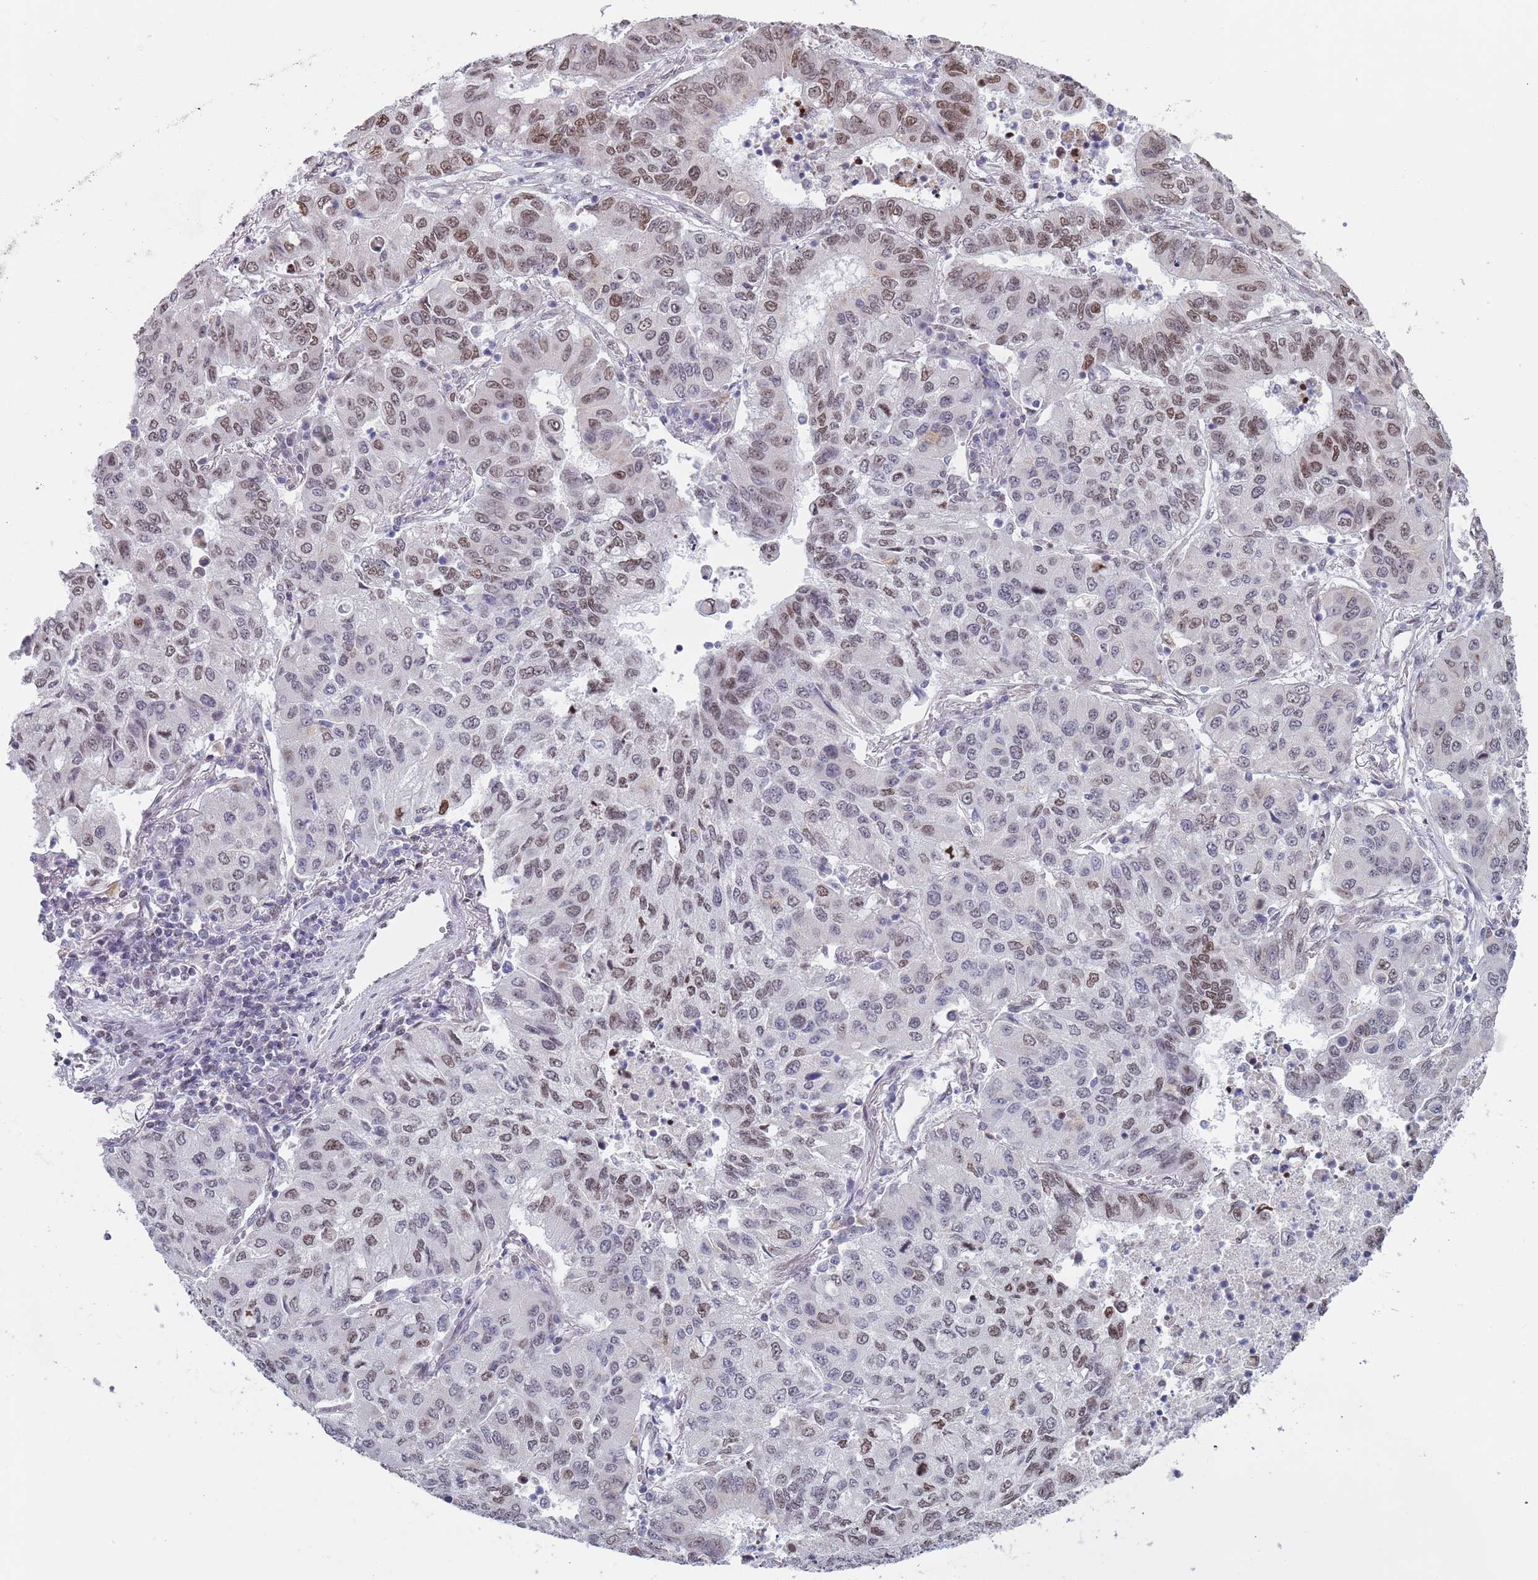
{"staining": {"intensity": "weak", "quantity": "25%-75%", "location": "nuclear"}, "tissue": "lung cancer", "cell_type": "Tumor cells", "image_type": "cancer", "snomed": [{"axis": "morphology", "description": "Squamous cell carcinoma, NOS"}, {"axis": "topography", "description": "Lung"}], "caption": "About 25%-75% of tumor cells in lung cancer (squamous cell carcinoma) exhibit weak nuclear protein staining as visualized by brown immunohistochemical staining.", "gene": "MFSD12", "patient": {"sex": "male", "age": 74}}